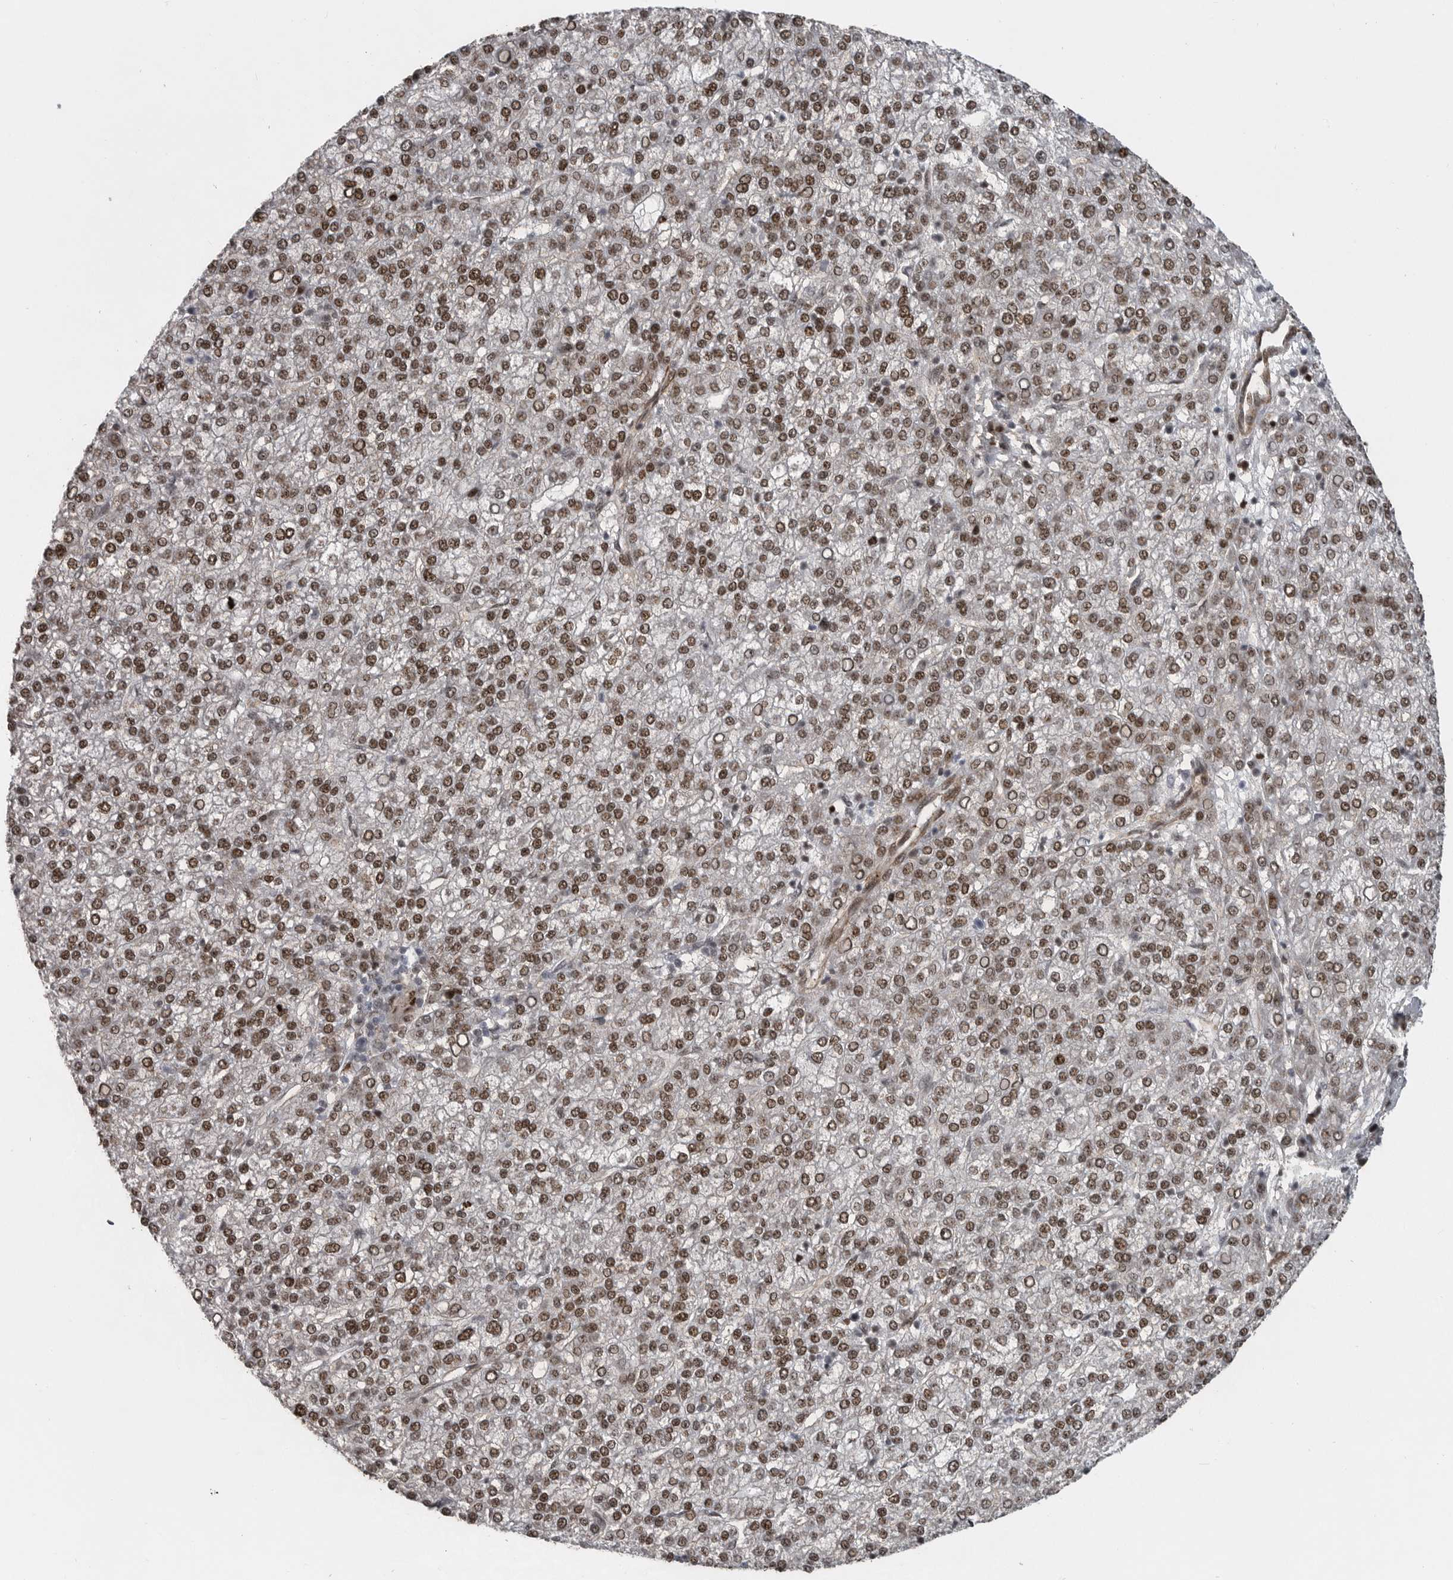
{"staining": {"intensity": "moderate", "quantity": ">75%", "location": "nuclear"}, "tissue": "liver cancer", "cell_type": "Tumor cells", "image_type": "cancer", "snomed": [{"axis": "morphology", "description": "Carcinoma, Hepatocellular, NOS"}, {"axis": "topography", "description": "Liver"}], "caption": "Human liver cancer stained with a brown dye reveals moderate nuclear positive positivity in about >75% of tumor cells.", "gene": "HMGN3", "patient": {"sex": "female", "age": 58}}